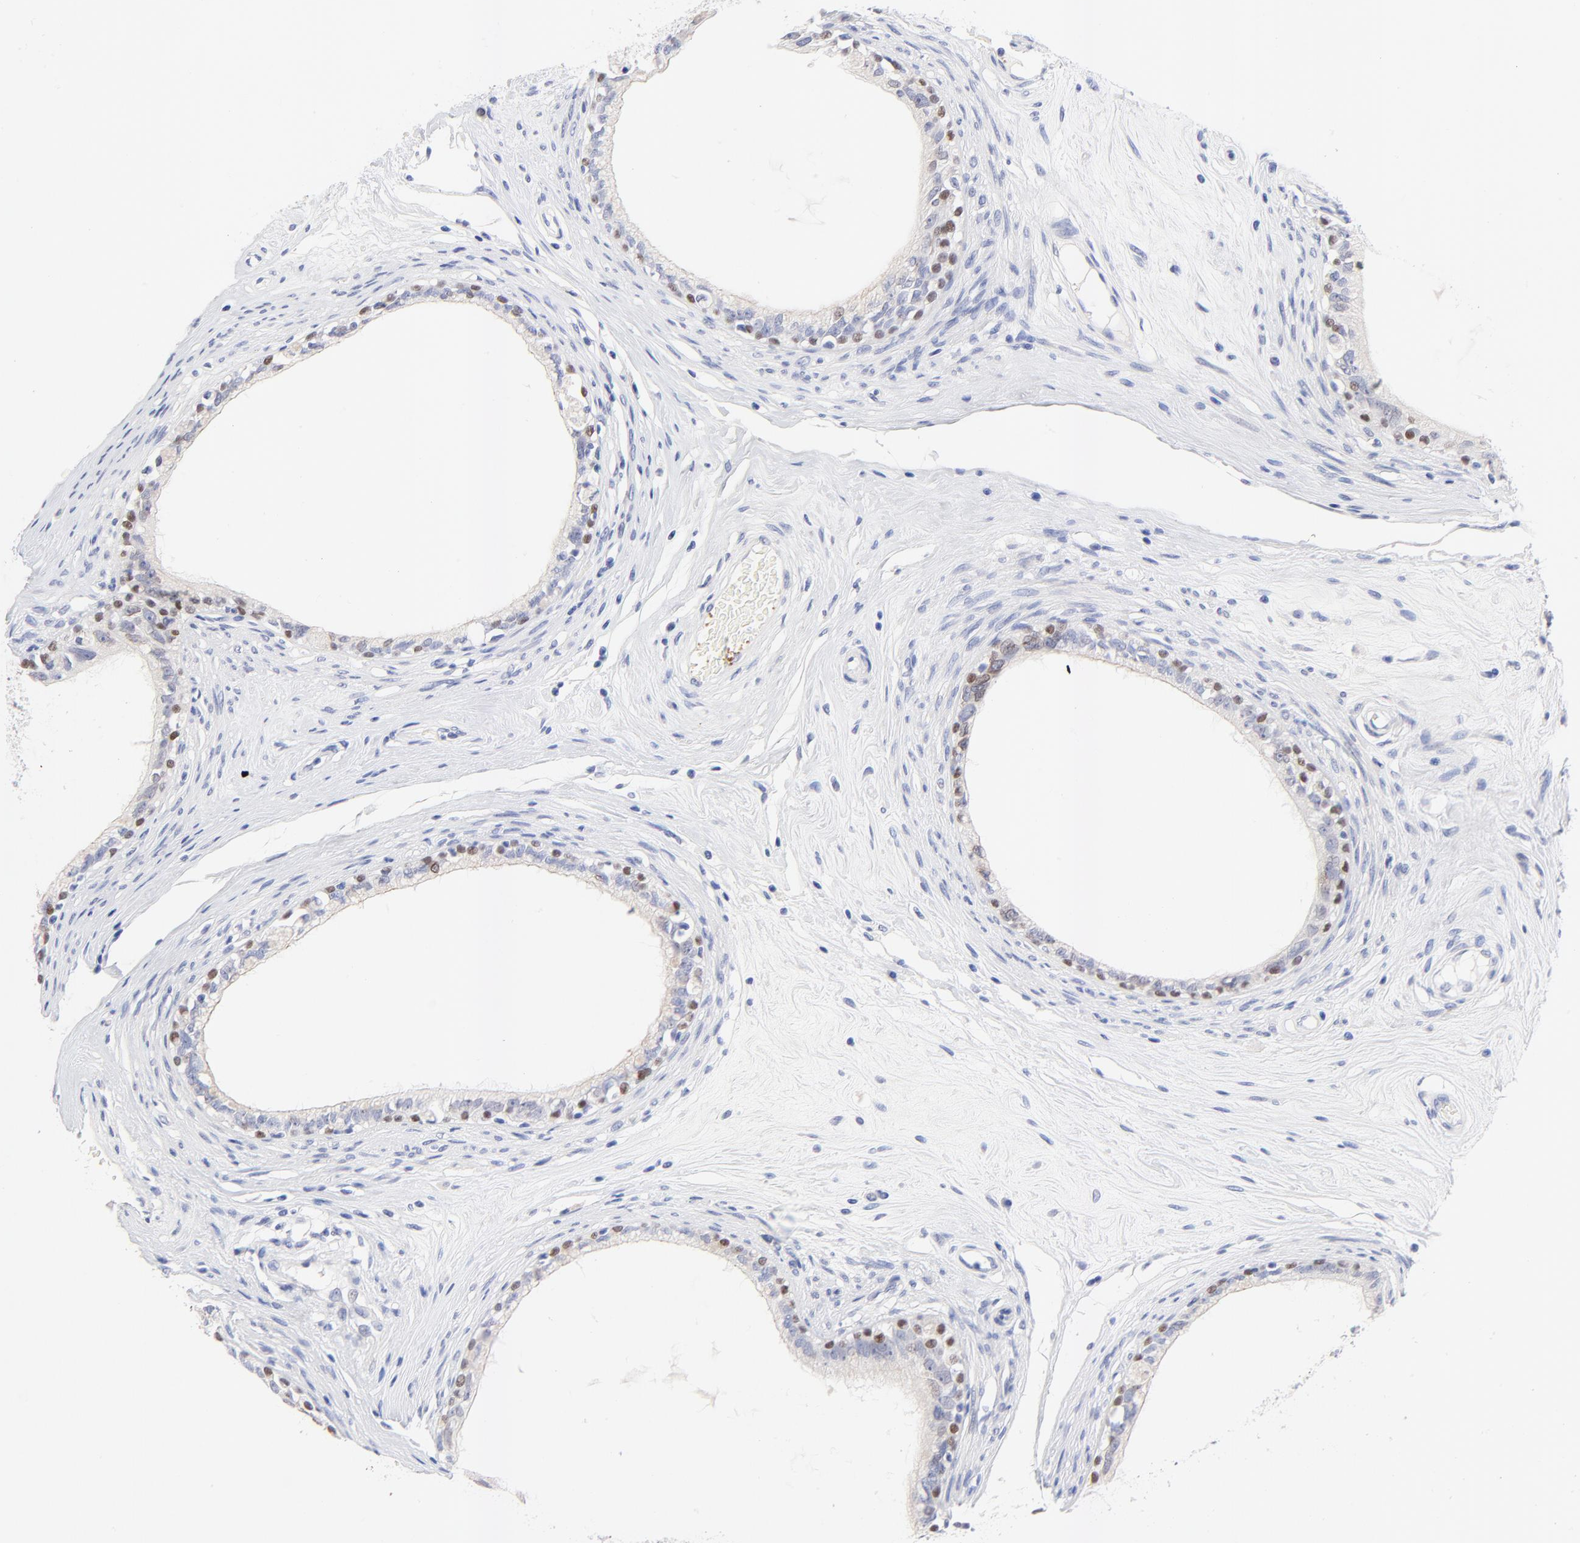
{"staining": {"intensity": "moderate", "quantity": ">75%", "location": "cytoplasmic/membranous"}, "tissue": "epididymis", "cell_type": "Glandular cells", "image_type": "normal", "snomed": [{"axis": "morphology", "description": "Normal tissue, NOS"}, {"axis": "morphology", "description": "Inflammation, NOS"}, {"axis": "topography", "description": "Epididymis"}], "caption": "Immunohistochemical staining of benign human epididymis reveals >75% levels of moderate cytoplasmic/membranous protein expression in about >75% of glandular cells.", "gene": "FAM117B", "patient": {"sex": "male", "age": 84}}